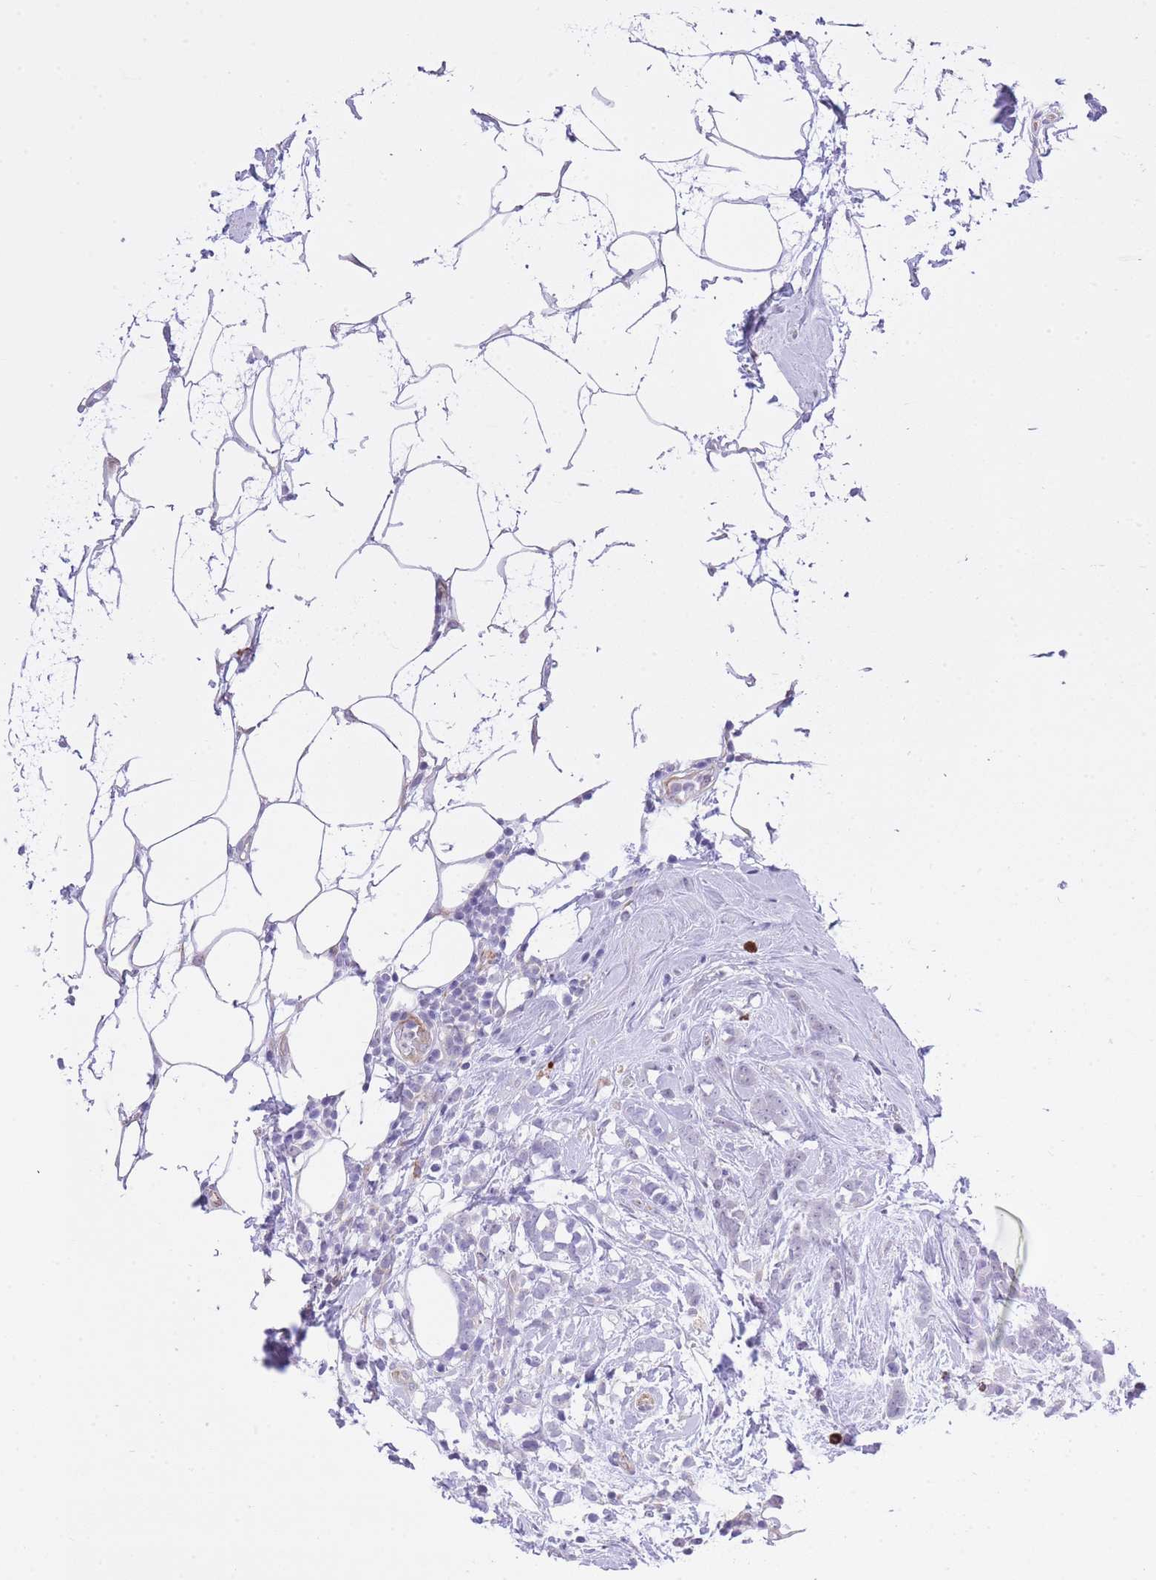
{"staining": {"intensity": "negative", "quantity": "none", "location": "none"}, "tissue": "breast cancer", "cell_type": "Tumor cells", "image_type": "cancer", "snomed": [{"axis": "morphology", "description": "Lobular carcinoma"}, {"axis": "topography", "description": "Breast"}], "caption": "Immunohistochemistry of human breast cancer displays no expression in tumor cells.", "gene": "MEIOSIN", "patient": {"sex": "female", "age": 58}}